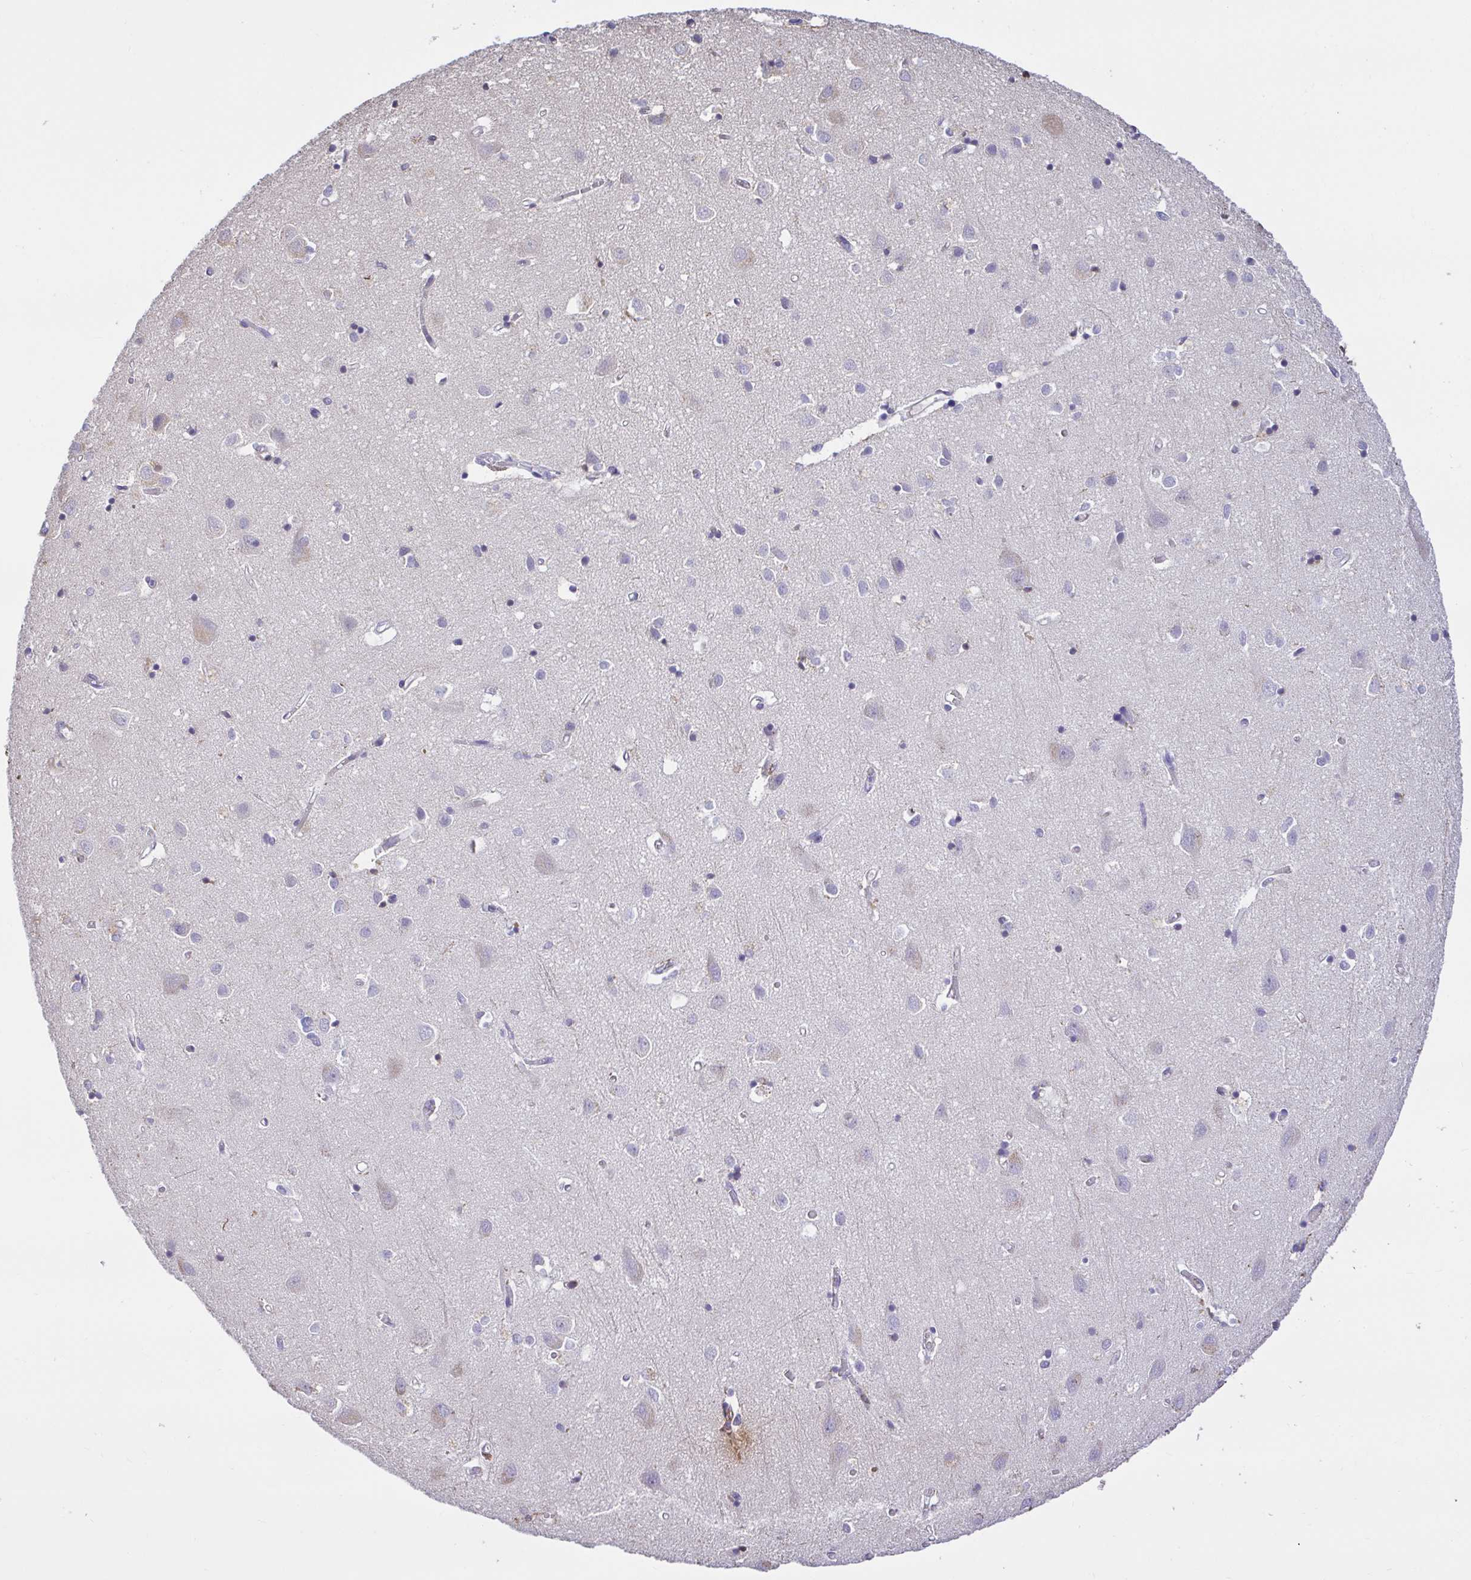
{"staining": {"intensity": "negative", "quantity": "none", "location": "none"}, "tissue": "cerebral cortex", "cell_type": "Endothelial cells", "image_type": "normal", "snomed": [{"axis": "morphology", "description": "Normal tissue, NOS"}, {"axis": "topography", "description": "Cerebral cortex"}], "caption": "Immunohistochemical staining of normal human cerebral cortex exhibits no significant staining in endothelial cells. (Brightfield microscopy of DAB immunohistochemistry (IHC) at high magnification).", "gene": "SKAP1", "patient": {"sex": "male", "age": 70}}